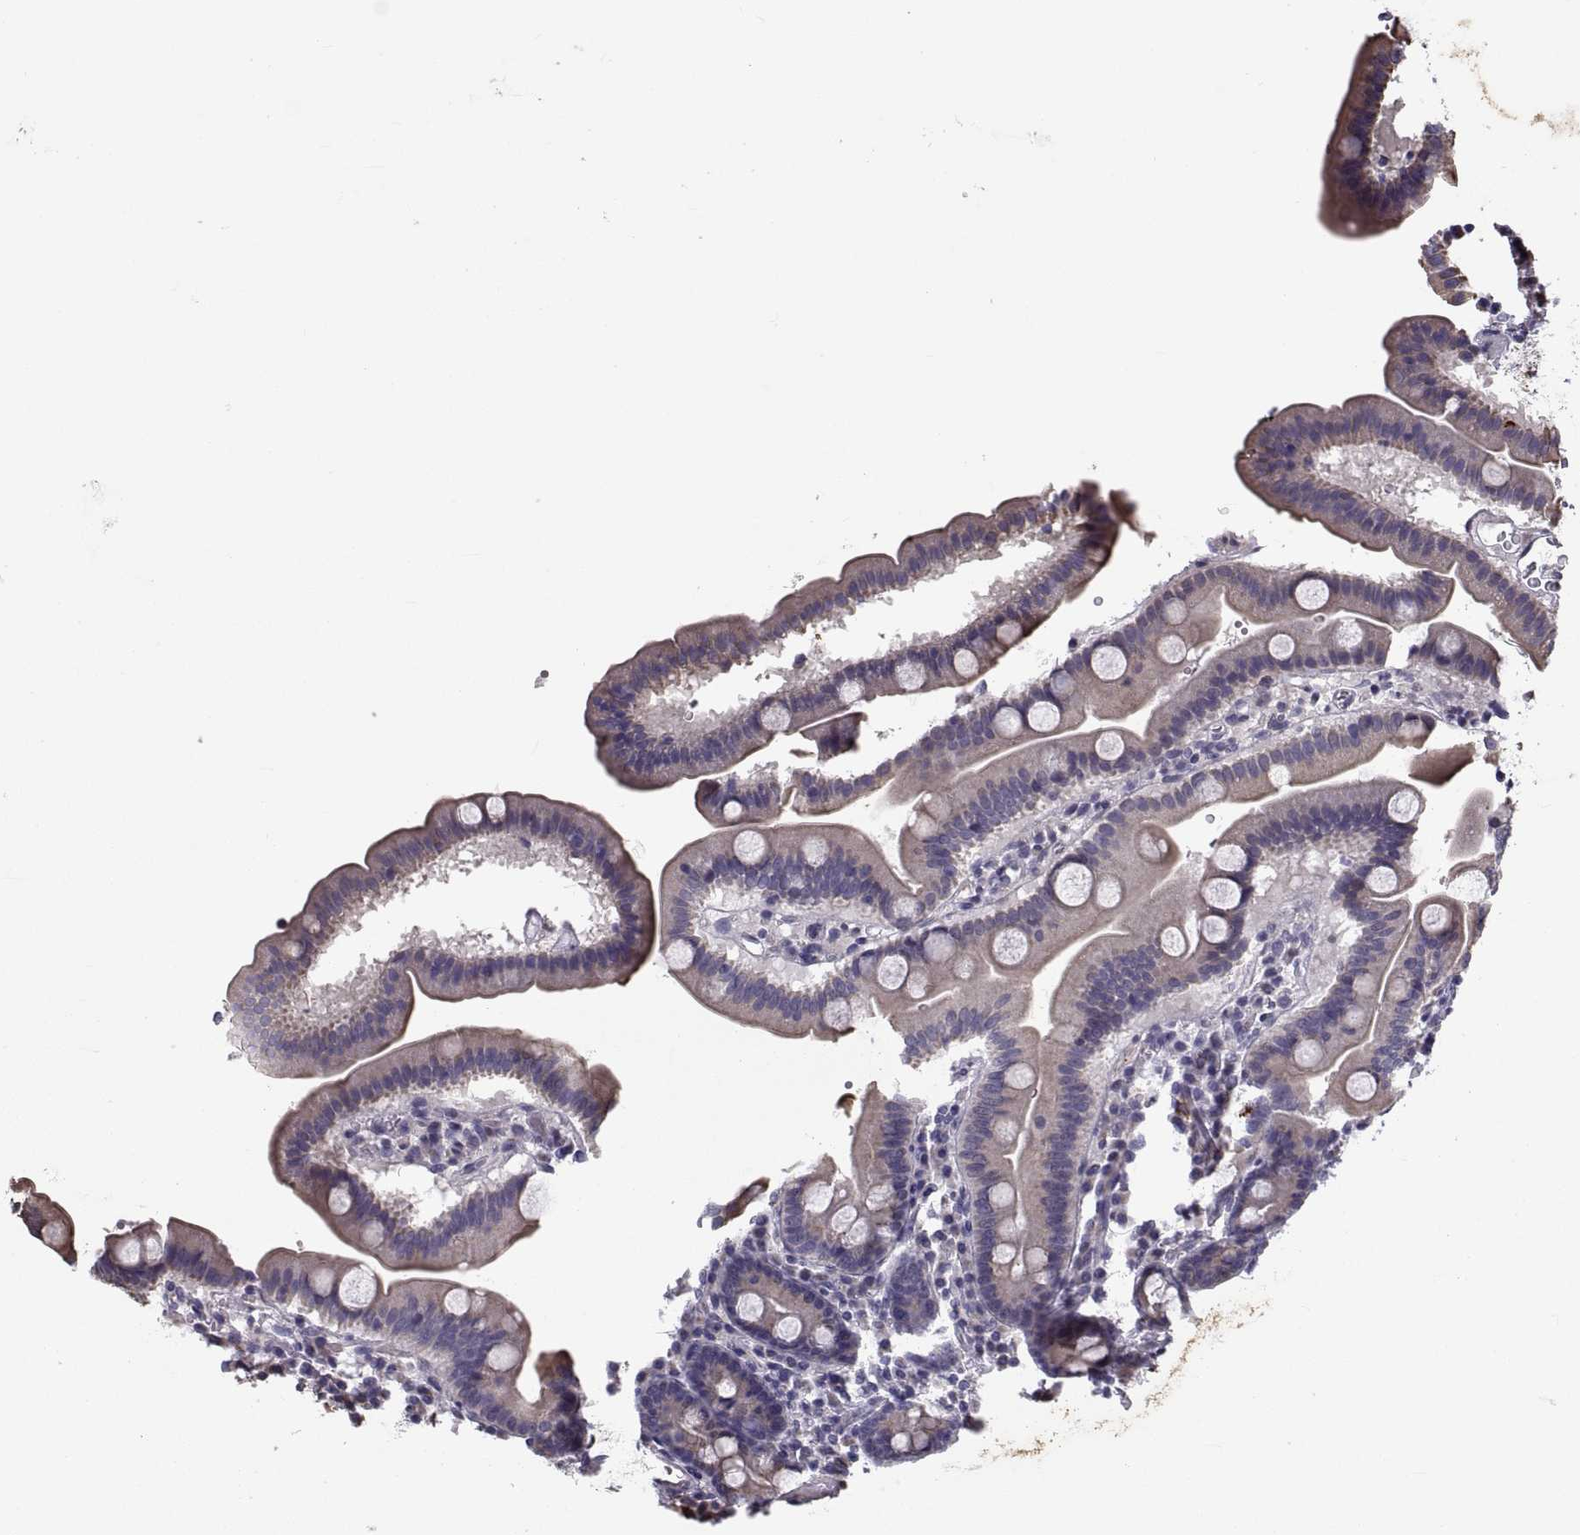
{"staining": {"intensity": "negative", "quantity": "none", "location": "none"}, "tissue": "duodenum", "cell_type": "Glandular cells", "image_type": "normal", "snomed": [{"axis": "morphology", "description": "Normal tissue, NOS"}, {"axis": "topography", "description": "Duodenum"}], "caption": "This is a histopathology image of immunohistochemistry (IHC) staining of normal duodenum, which shows no positivity in glandular cells.", "gene": "ANO1", "patient": {"sex": "male", "age": 59}}